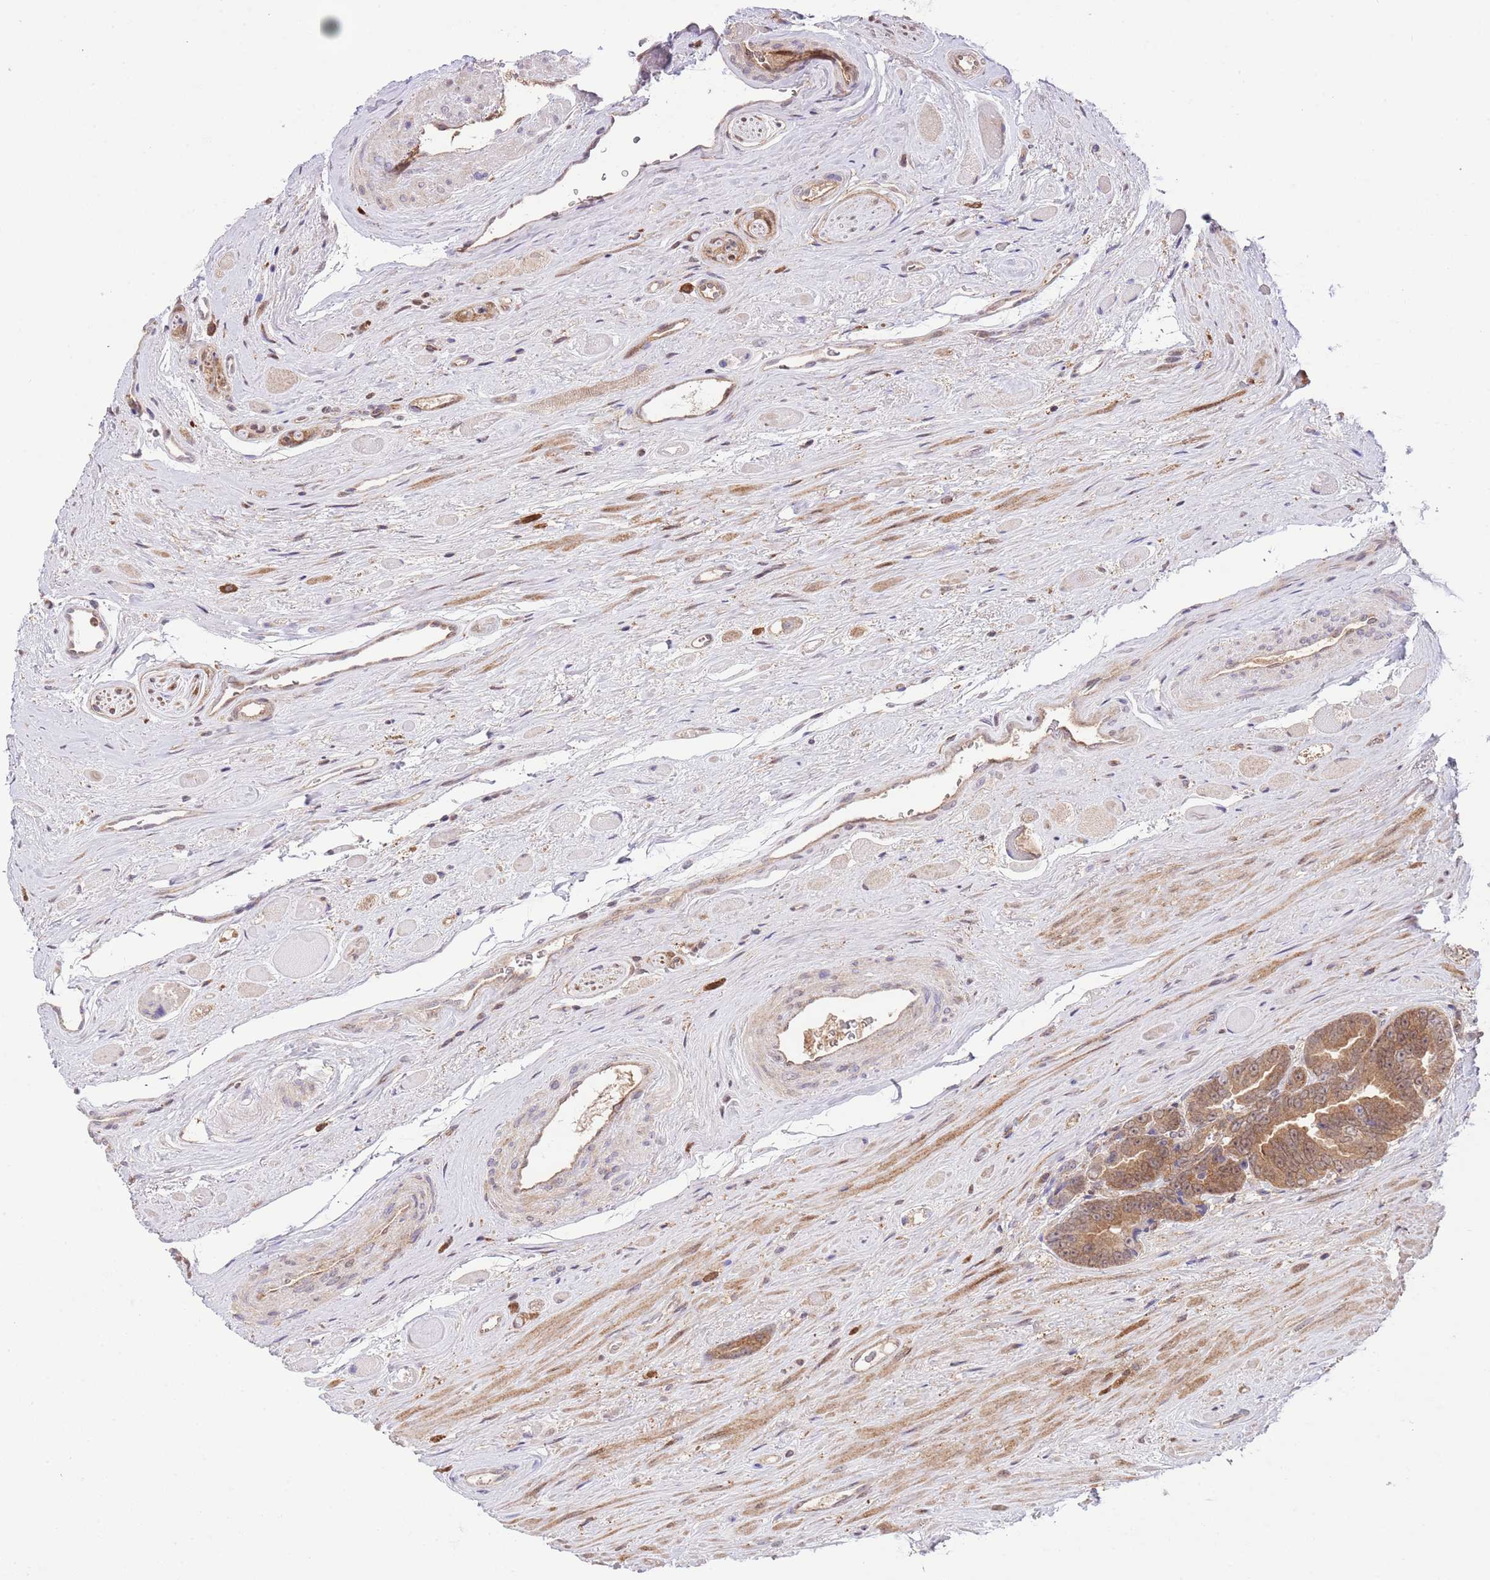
{"staining": {"intensity": "moderate", "quantity": ">75%", "location": "cytoplasmic/membranous"}, "tissue": "prostate cancer", "cell_type": "Tumor cells", "image_type": "cancer", "snomed": [{"axis": "morphology", "description": "Adenocarcinoma, High grade"}, {"axis": "topography", "description": "Prostate"}], "caption": "An image showing moderate cytoplasmic/membranous positivity in approximately >75% of tumor cells in prostate high-grade adenocarcinoma, as visualized by brown immunohistochemical staining.", "gene": "HDHD2", "patient": {"sex": "male", "age": 72}}